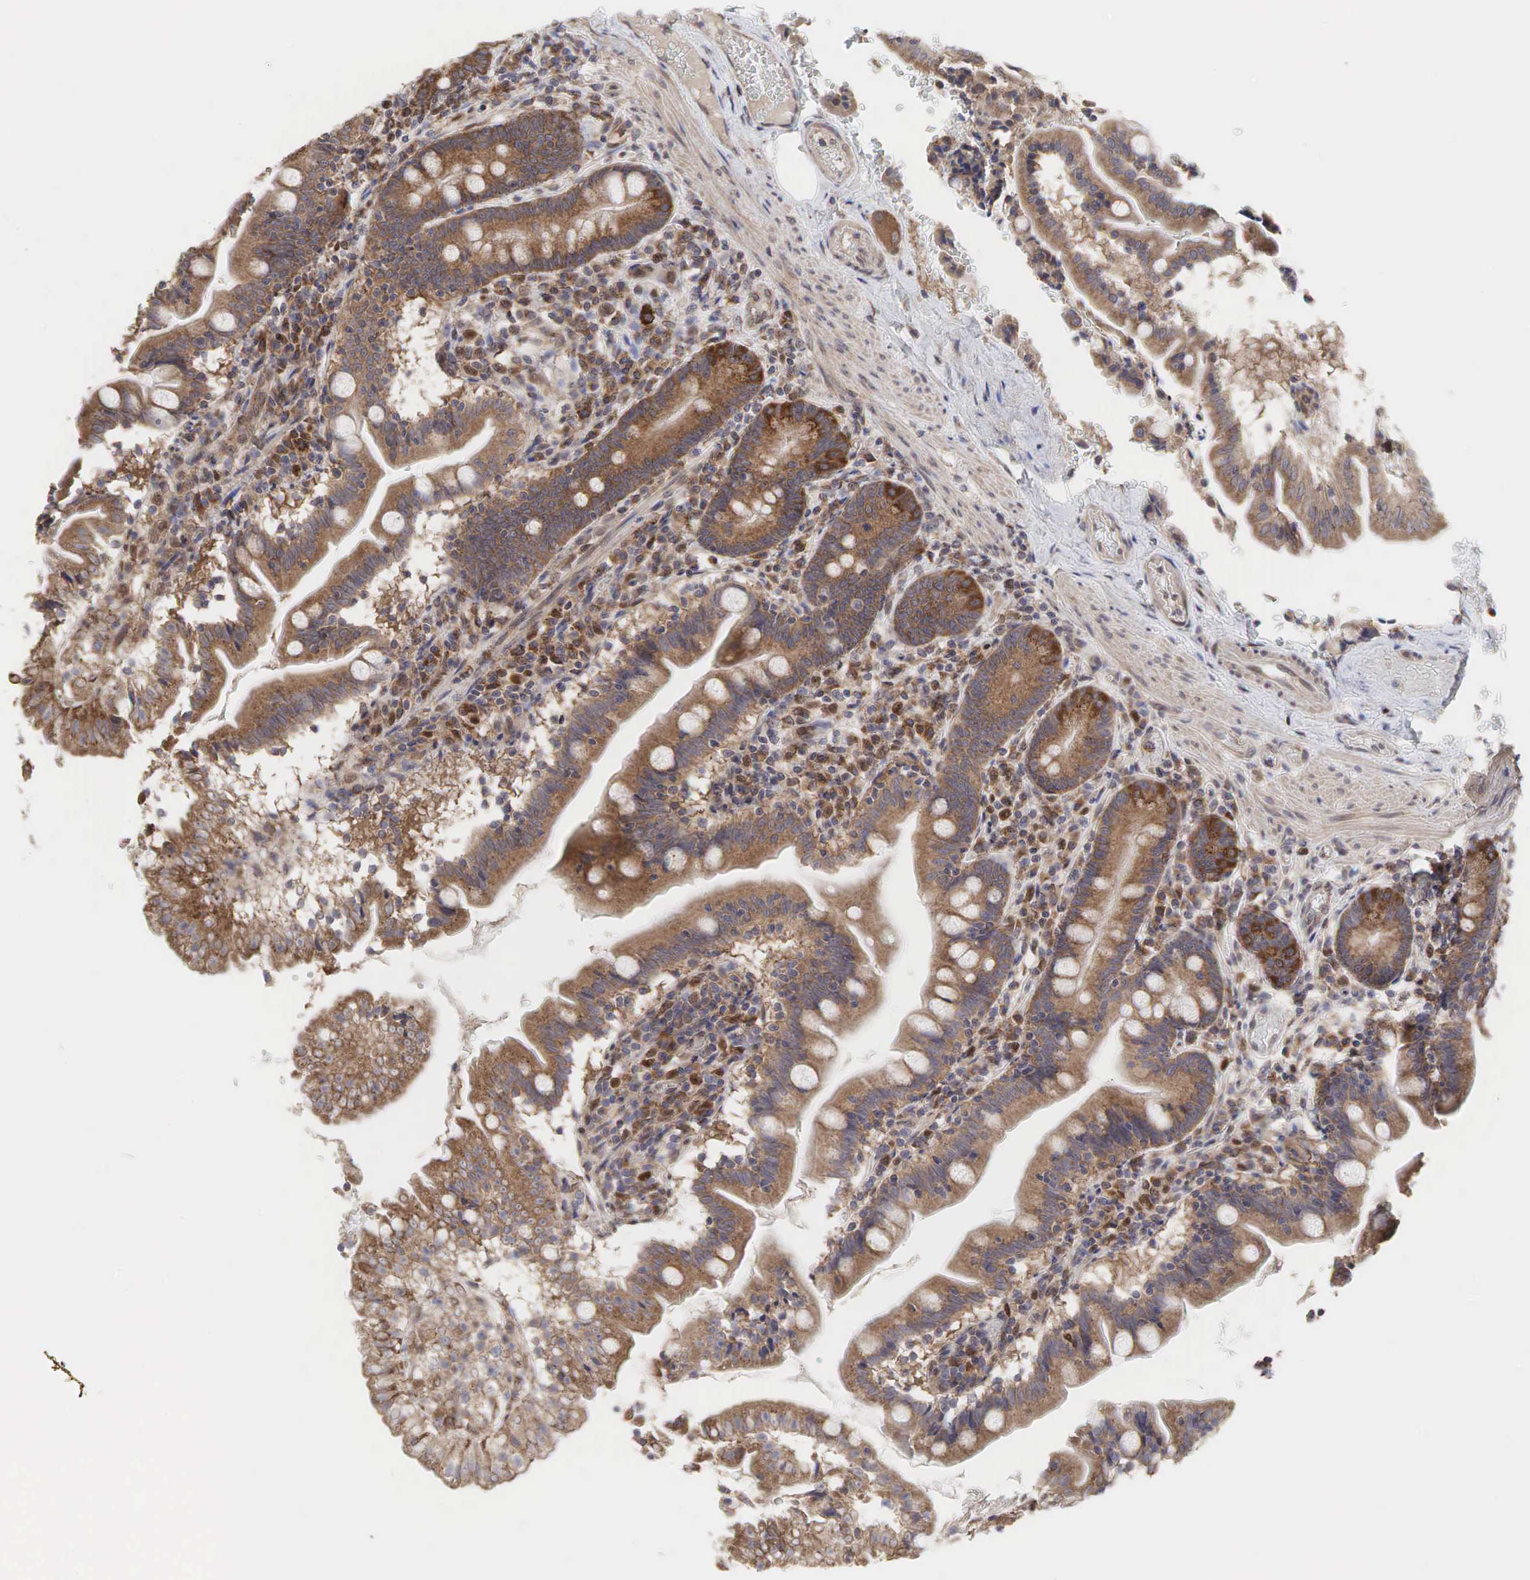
{"staining": {"intensity": "moderate", "quantity": ">75%", "location": "cytoplasmic/membranous"}, "tissue": "small intestine", "cell_type": "Glandular cells", "image_type": "normal", "snomed": [{"axis": "morphology", "description": "Normal tissue, NOS"}, {"axis": "topography", "description": "Small intestine"}], "caption": "A histopathology image showing moderate cytoplasmic/membranous expression in approximately >75% of glandular cells in unremarkable small intestine, as visualized by brown immunohistochemical staining.", "gene": "PABPC5", "patient": {"sex": "female", "age": 69}}